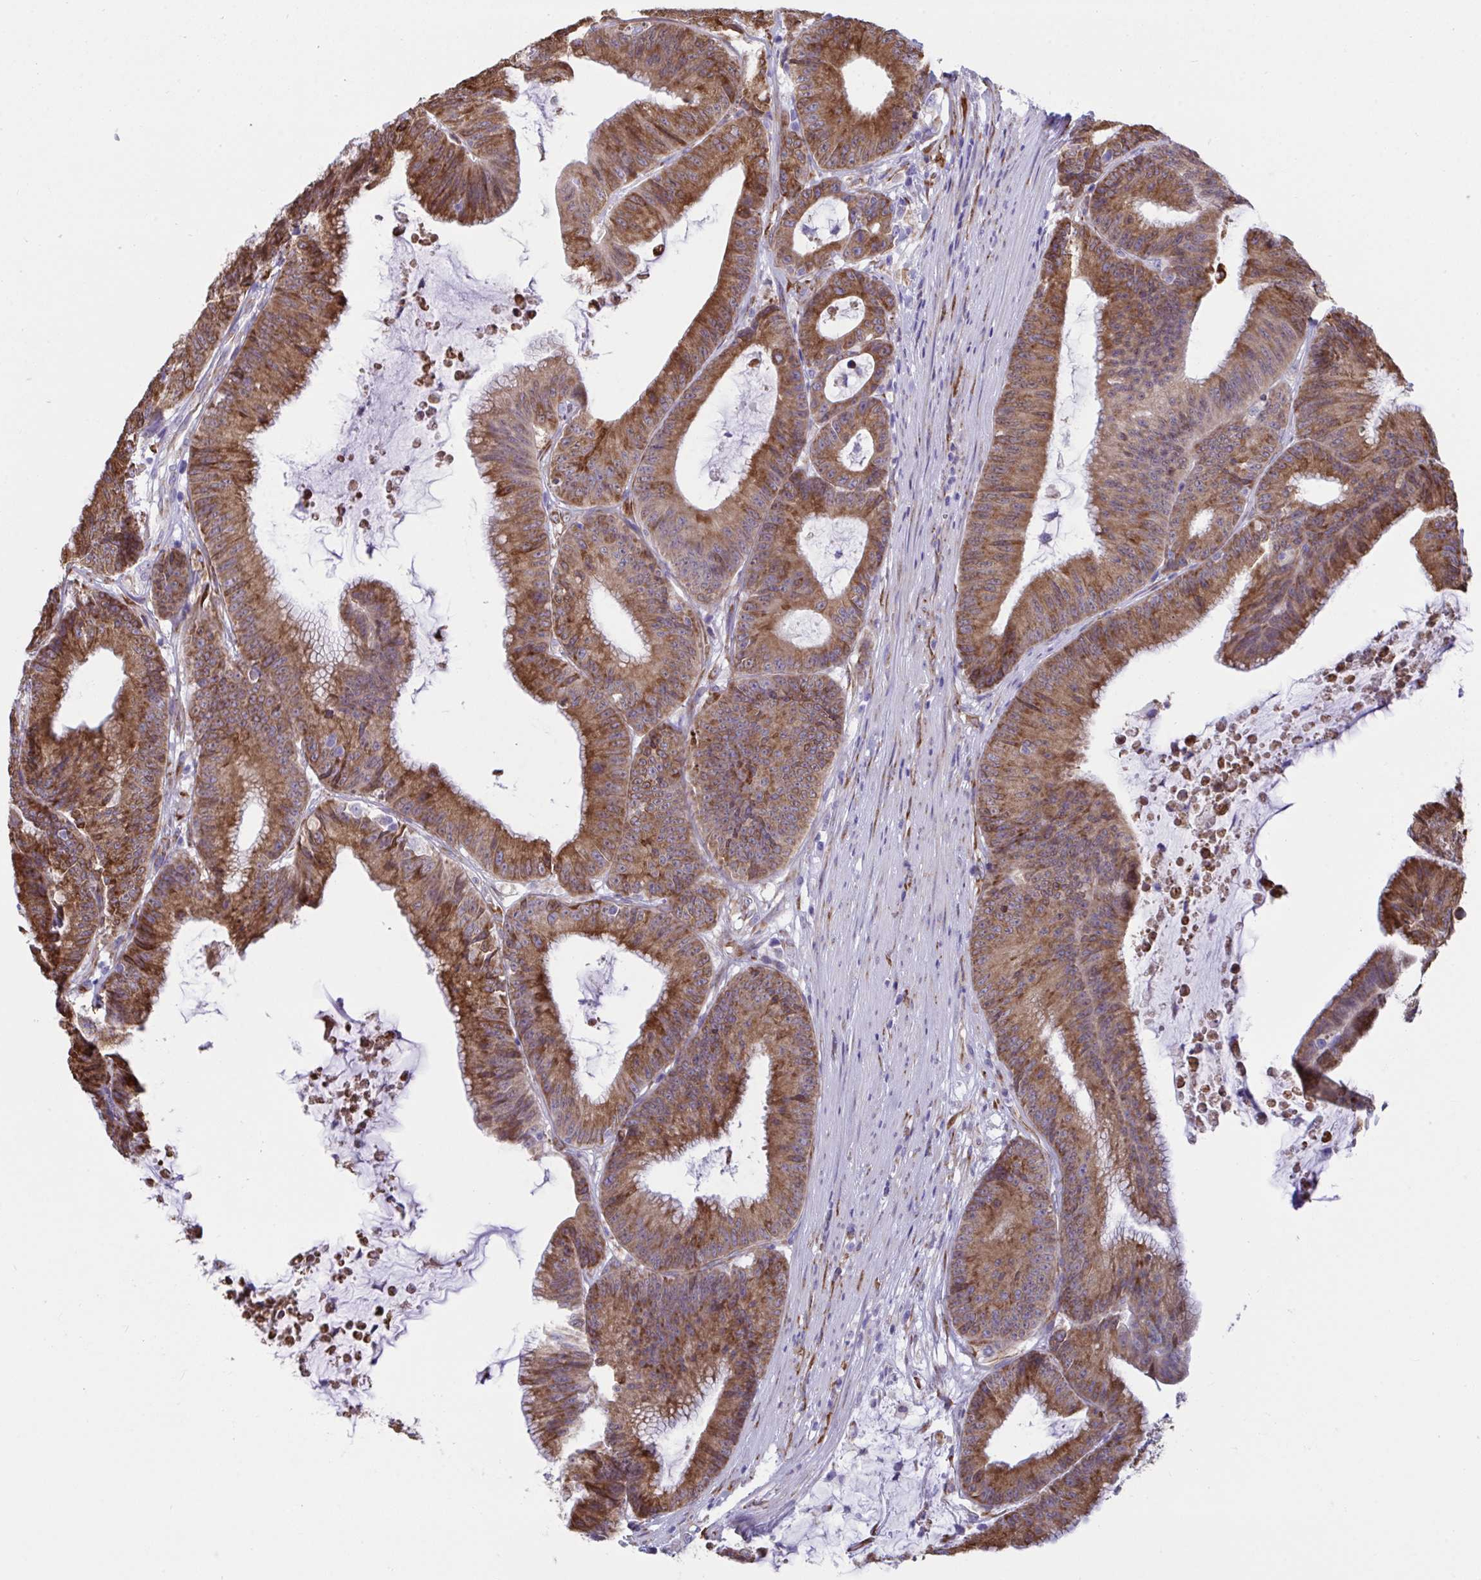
{"staining": {"intensity": "strong", "quantity": ">75%", "location": "cytoplasmic/membranous"}, "tissue": "colorectal cancer", "cell_type": "Tumor cells", "image_type": "cancer", "snomed": [{"axis": "morphology", "description": "Adenocarcinoma, NOS"}, {"axis": "topography", "description": "Colon"}], "caption": "Immunohistochemistry photomicrograph of neoplastic tissue: adenocarcinoma (colorectal) stained using immunohistochemistry demonstrates high levels of strong protein expression localized specifically in the cytoplasmic/membranous of tumor cells, appearing as a cytoplasmic/membranous brown color.", "gene": "ASPH", "patient": {"sex": "female", "age": 78}}